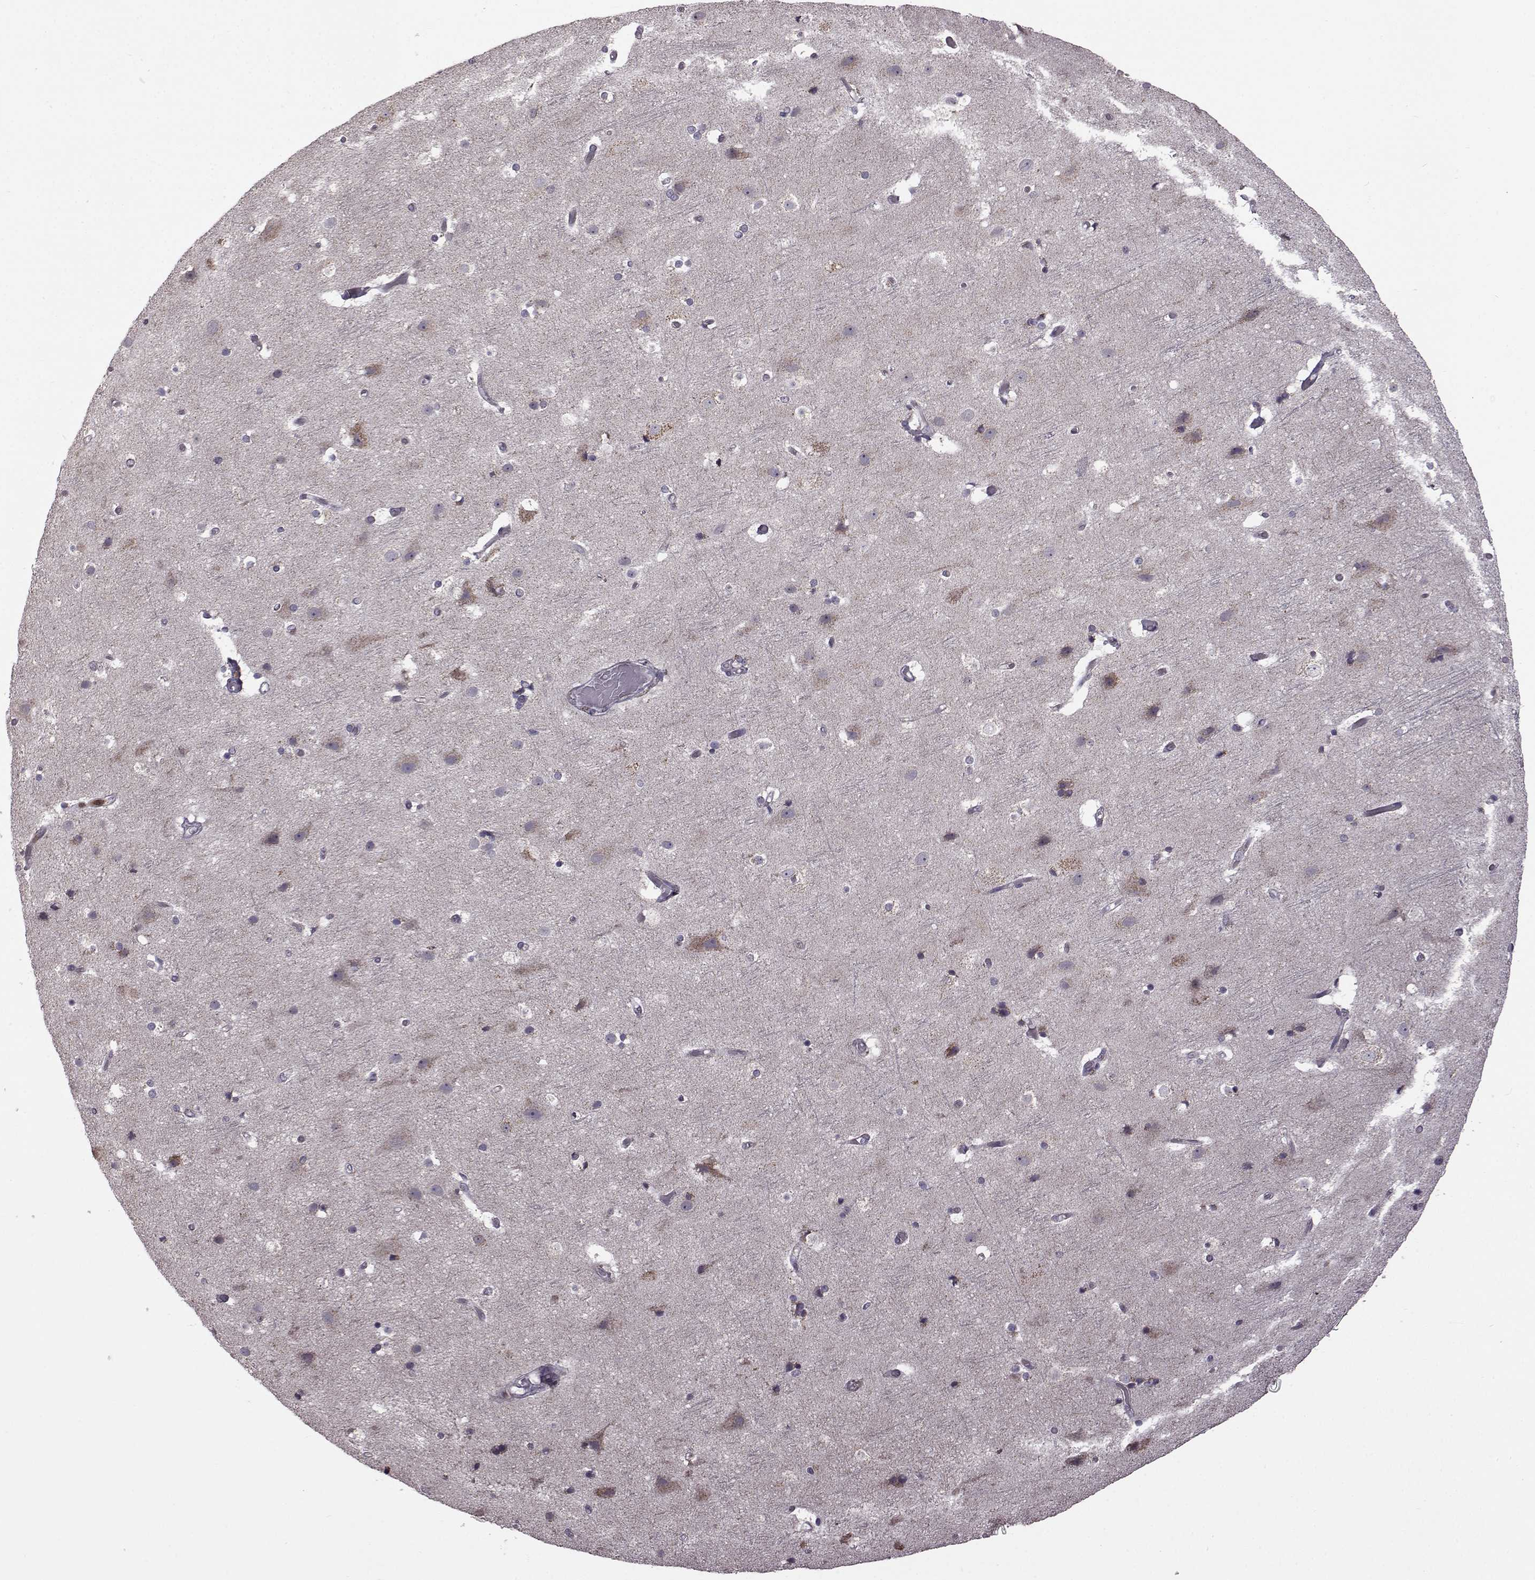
{"staining": {"intensity": "negative", "quantity": "none", "location": "none"}, "tissue": "cerebral cortex", "cell_type": "Endothelial cells", "image_type": "normal", "snomed": [{"axis": "morphology", "description": "Normal tissue, NOS"}, {"axis": "topography", "description": "Cerebral cortex"}], "caption": "DAB immunohistochemical staining of benign human cerebral cortex exhibits no significant staining in endothelial cells. Nuclei are stained in blue.", "gene": "DOK2", "patient": {"sex": "female", "age": 52}}